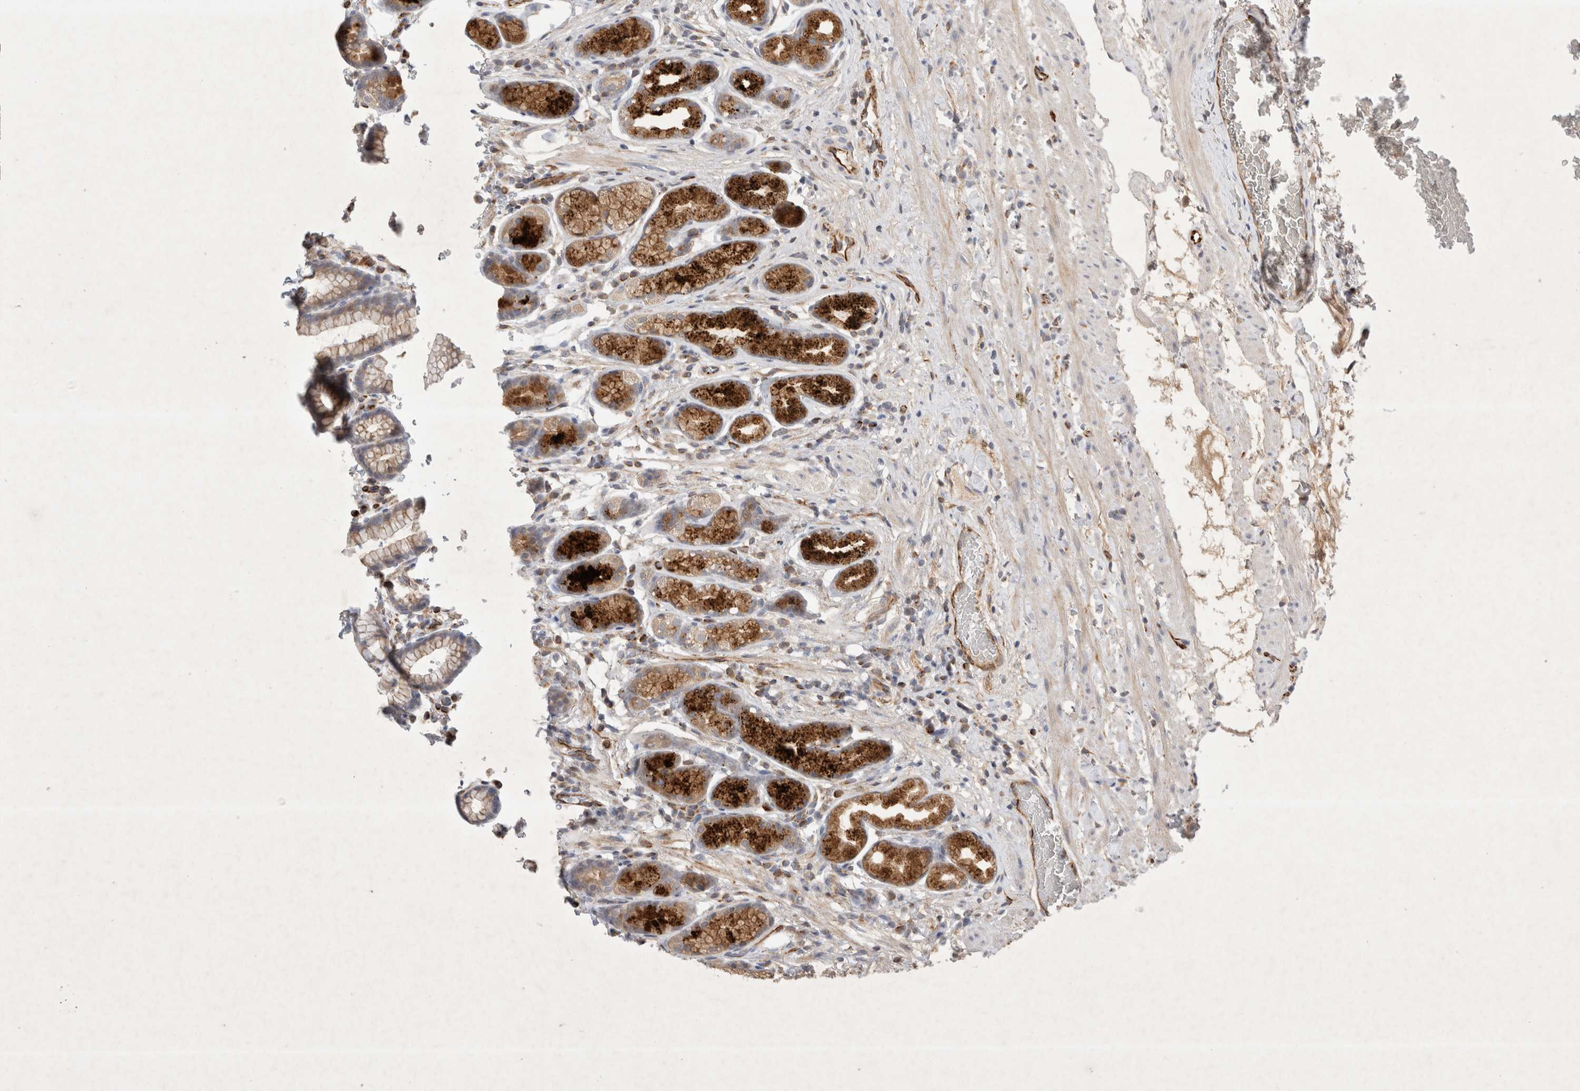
{"staining": {"intensity": "strong", "quantity": "25%-75%", "location": "cytoplasmic/membranous"}, "tissue": "stomach", "cell_type": "Glandular cells", "image_type": "normal", "snomed": [{"axis": "morphology", "description": "Normal tissue, NOS"}, {"axis": "topography", "description": "Stomach"}], "caption": "The image exhibits immunohistochemical staining of unremarkable stomach. There is strong cytoplasmic/membranous expression is appreciated in approximately 25%-75% of glandular cells.", "gene": "NMU", "patient": {"sex": "male", "age": 42}}